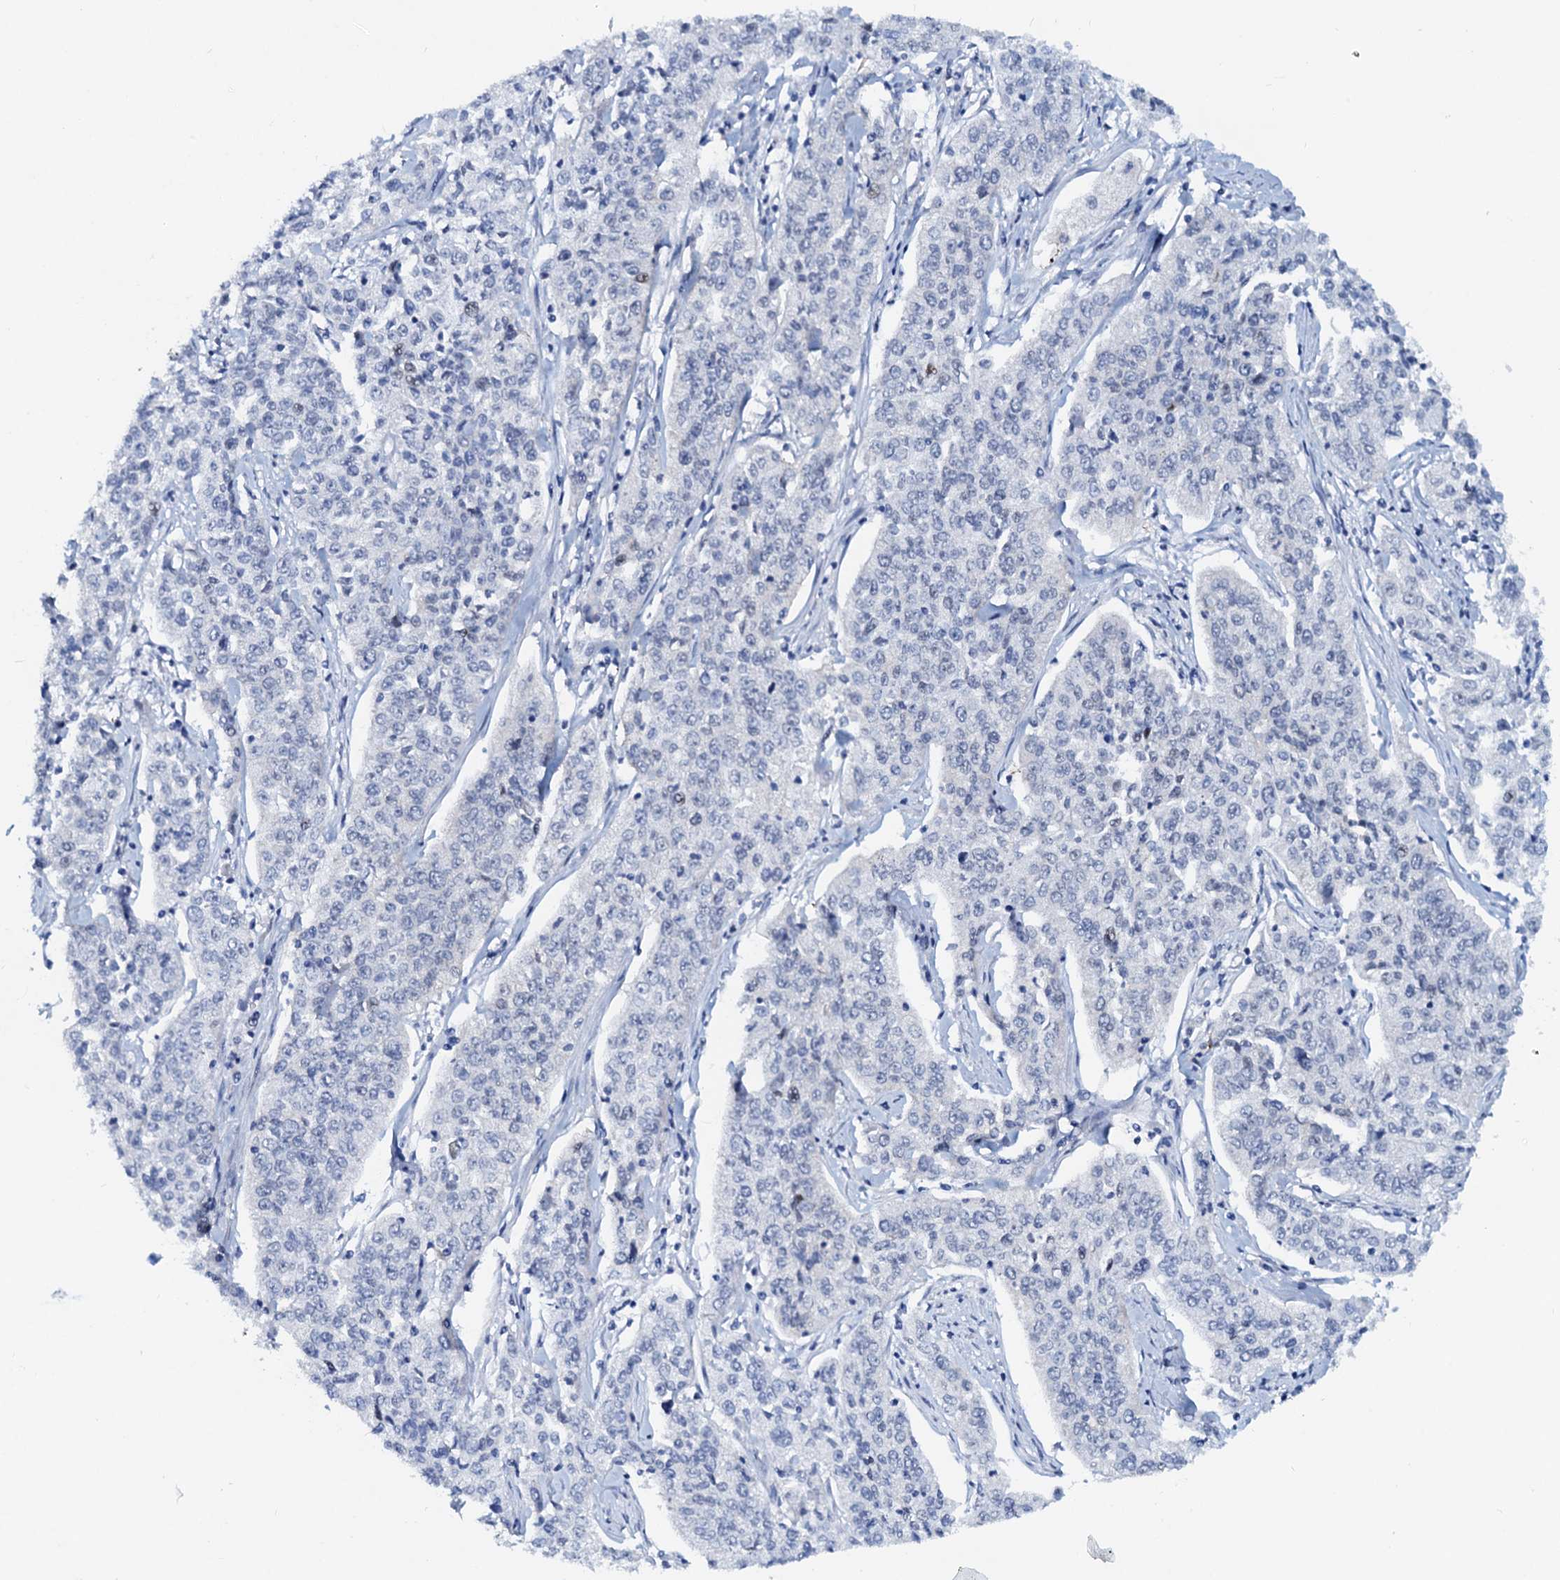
{"staining": {"intensity": "negative", "quantity": "none", "location": "none"}, "tissue": "cervical cancer", "cell_type": "Tumor cells", "image_type": "cancer", "snomed": [{"axis": "morphology", "description": "Squamous cell carcinoma, NOS"}, {"axis": "topography", "description": "Cervix"}], "caption": "Human squamous cell carcinoma (cervical) stained for a protein using immunohistochemistry displays no expression in tumor cells.", "gene": "PTGES3", "patient": {"sex": "female", "age": 35}}